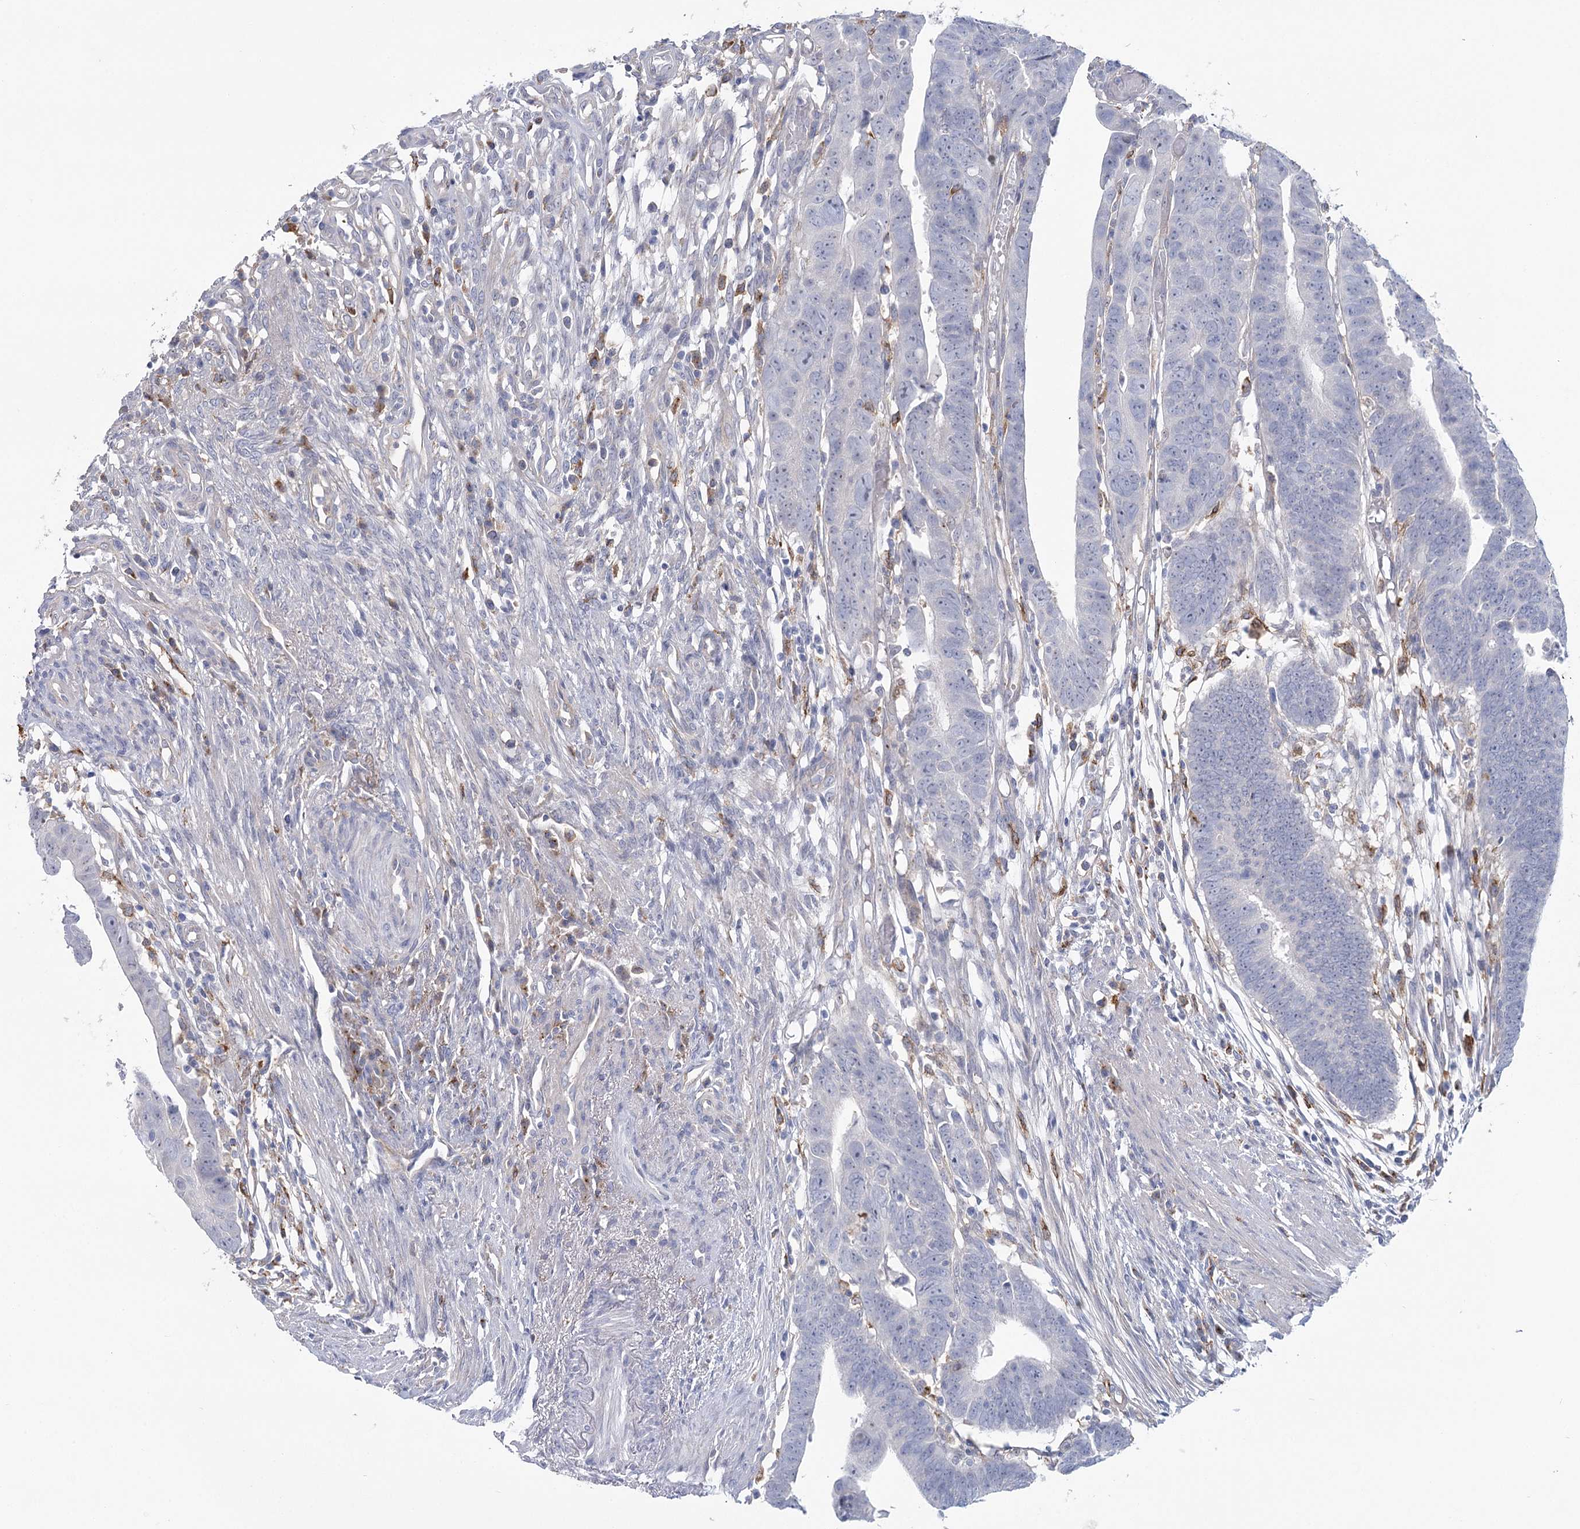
{"staining": {"intensity": "negative", "quantity": "none", "location": "none"}, "tissue": "colorectal cancer", "cell_type": "Tumor cells", "image_type": "cancer", "snomed": [{"axis": "morphology", "description": "Adenocarcinoma, NOS"}, {"axis": "topography", "description": "Rectum"}], "caption": "Tumor cells are negative for protein expression in human colorectal cancer (adenocarcinoma). Brightfield microscopy of IHC stained with DAB (3,3'-diaminobenzidine) (brown) and hematoxylin (blue), captured at high magnification.", "gene": "CCDC88A", "patient": {"sex": "female", "age": 65}}